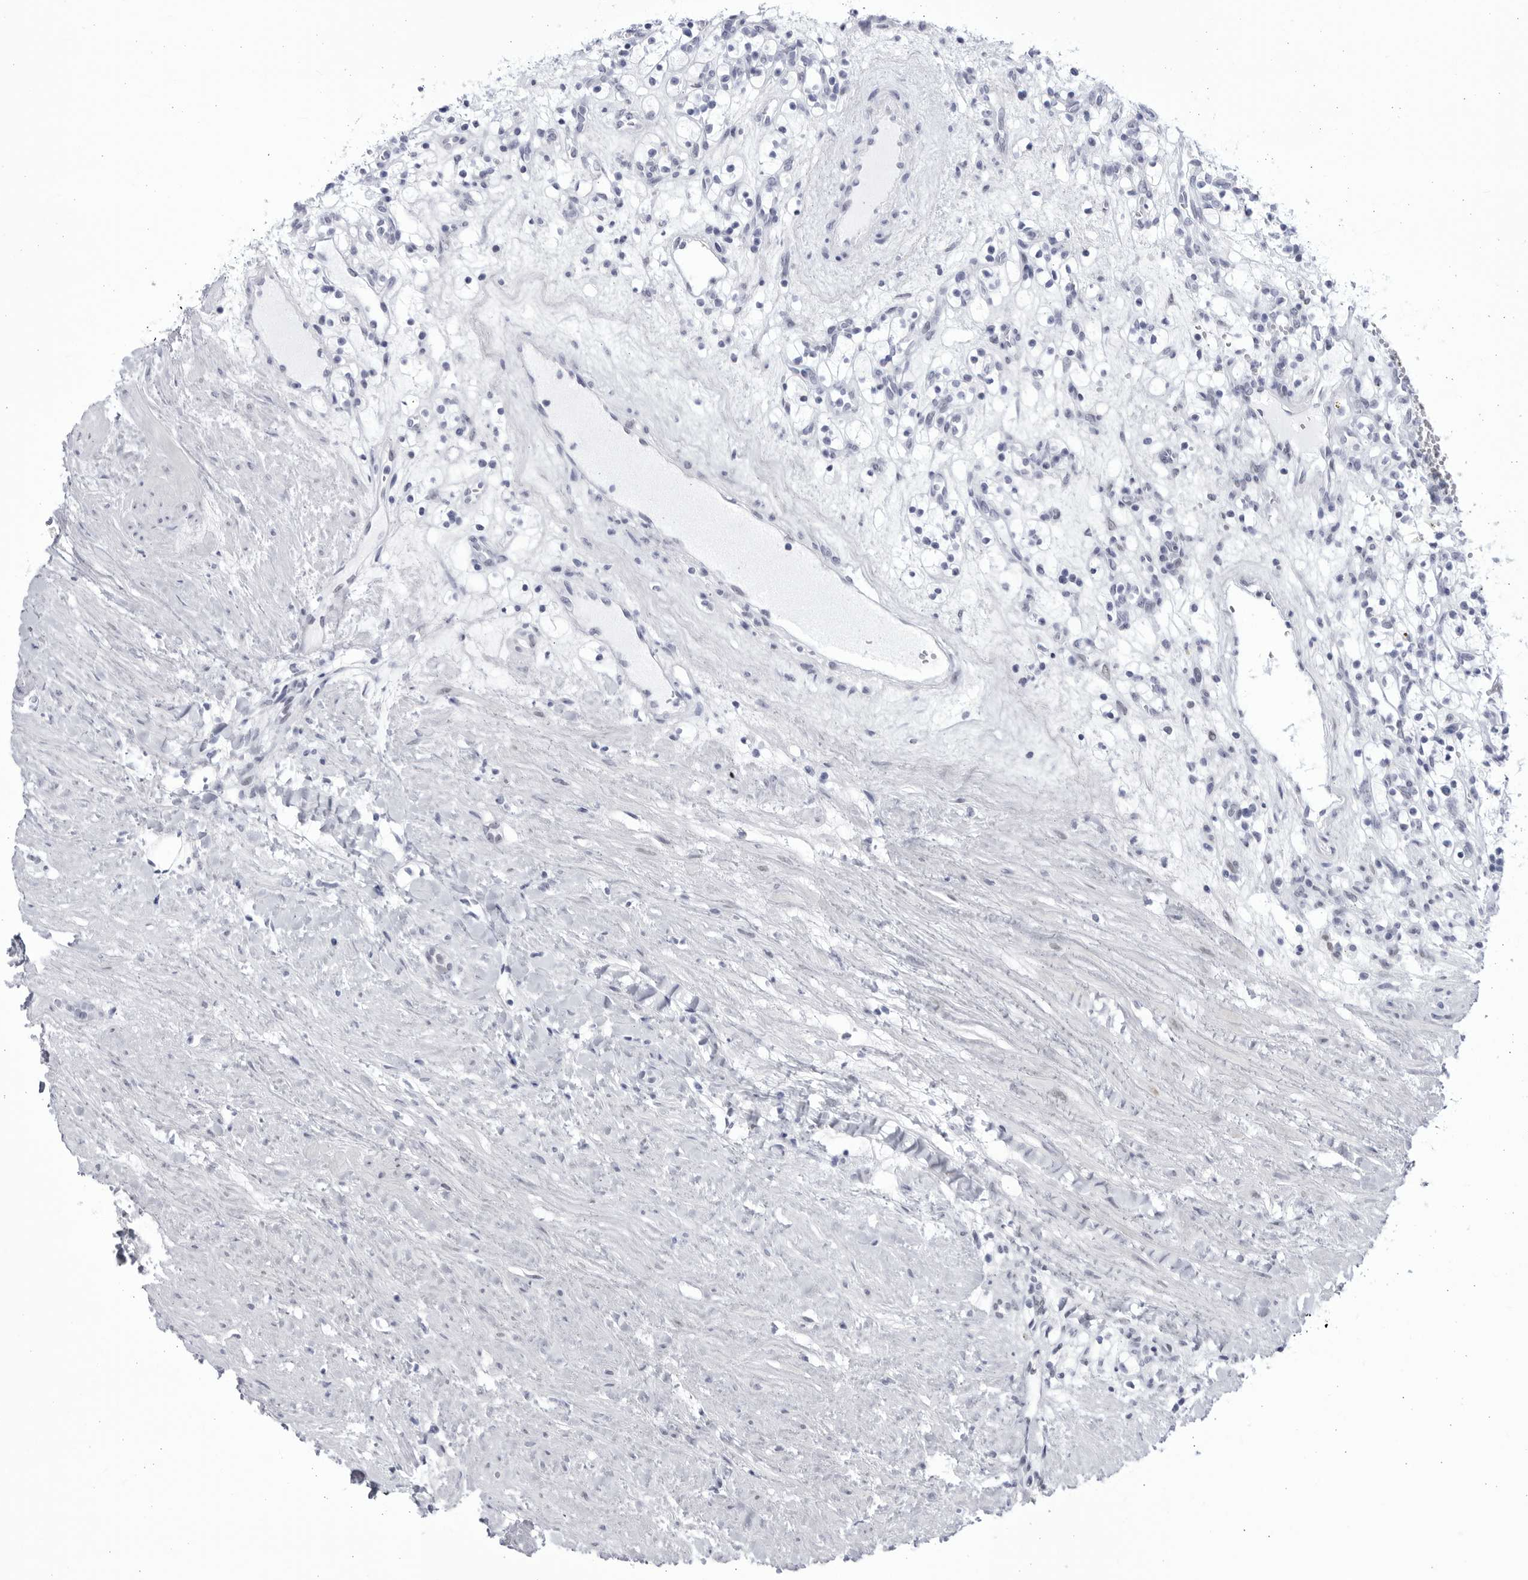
{"staining": {"intensity": "negative", "quantity": "none", "location": "none"}, "tissue": "renal cancer", "cell_type": "Tumor cells", "image_type": "cancer", "snomed": [{"axis": "morphology", "description": "Adenocarcinoma, NOS"}, {"axis": "topography", "description": "Kidney"}], "caption": "The IHC micrograph has no significant expression in tumor cells of renal cancer (adenocarcinoma) tissue.", "gene": "CCDC181", "patient": {"sex": "female", "age": 57}}